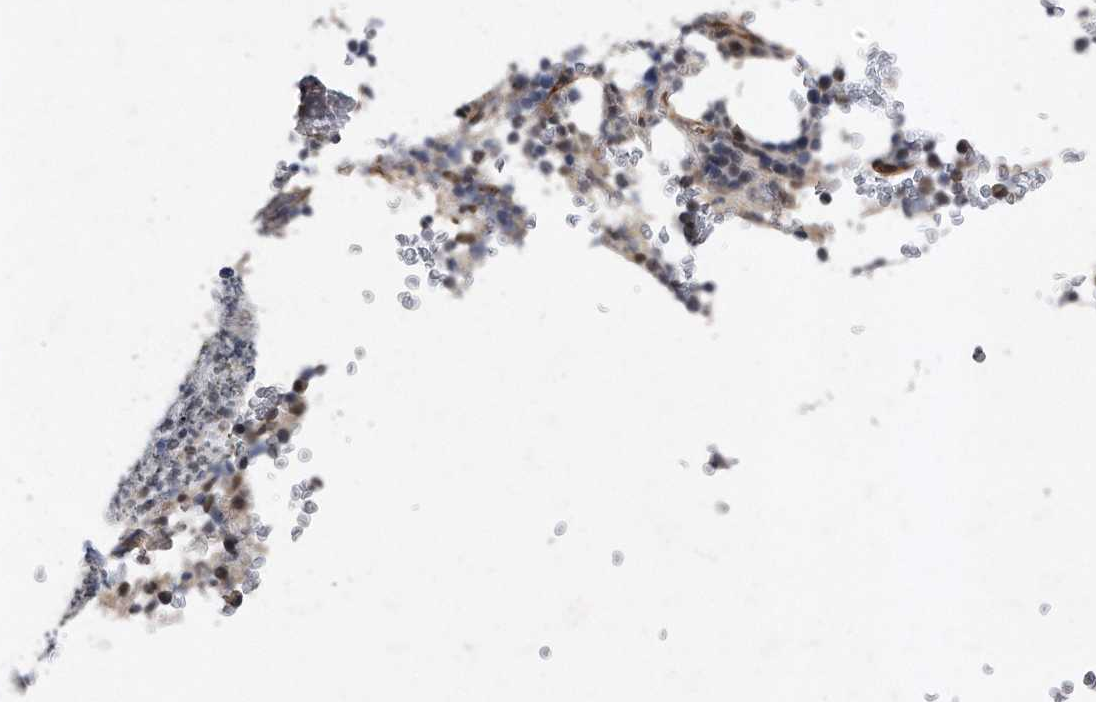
{"staining": {"intensity": "negative", "quantity": "none", "location": "none"}, "tissue": "bone marrow", "cell_type": "Hematopoietic cells", "image_type": "normal", "snomed": [{"axis": "morphology", "description": "Normal tissue, NOS"}, {"axis": "topography", "description": "Bone marrow"}], "caption": "IHC image of normal bone marrow: bone marrow stained with DAB (3,3'-diaminobenzidine) exhibits no significant protein staining in hematopoietic cells. (Brightfield microscopy of DAB (3,3'-diaminobenzidine) immunohistochemistry at high magnification).", "gene": "TP53INP1", "patient": {"sex": "male", "age": 58}}